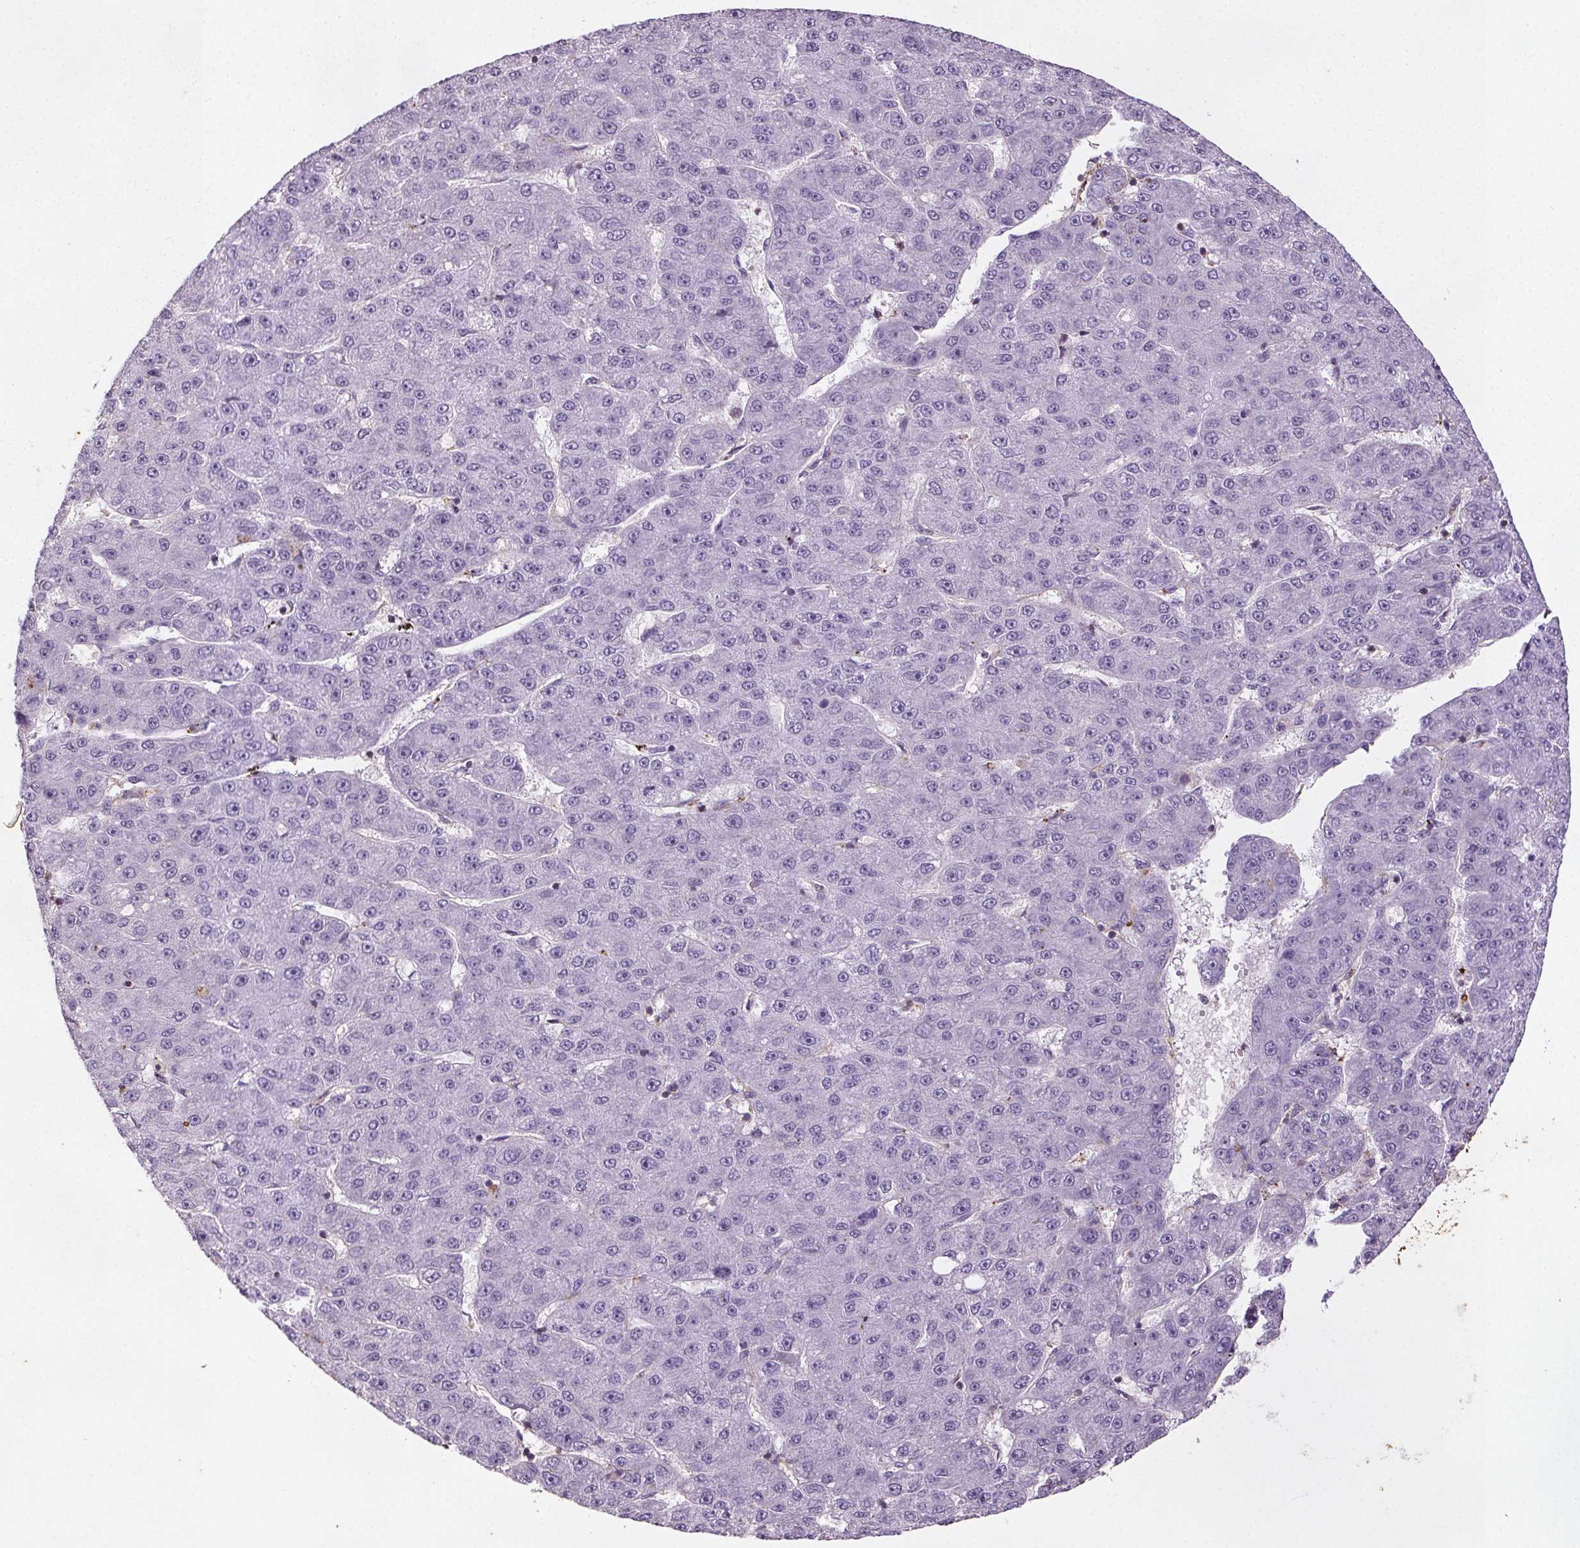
{"staining": {"intensity": "negative", "quantity": "none", "location": "none"}, "tissue": "liver cancer", "cell_type": "Tumor cells", "image_type": "cancer", "snomed": [{"axis": "morphology", "description": "Carcinoma, Hepatocellular, NOS"}, {"axis": "topography", "description": "Liver"}], "caption": "High power microscopy image of an immunohistochemistry (IHC) photomicrograph of liver cancer, revealing no significant expression in tumor cells. The staining is performed using DAB brown chromogen with nuclei counter-stained in using hematoxylin.", "gene": "C19orf84", "patient": {"sex": "male", "age": 67}}